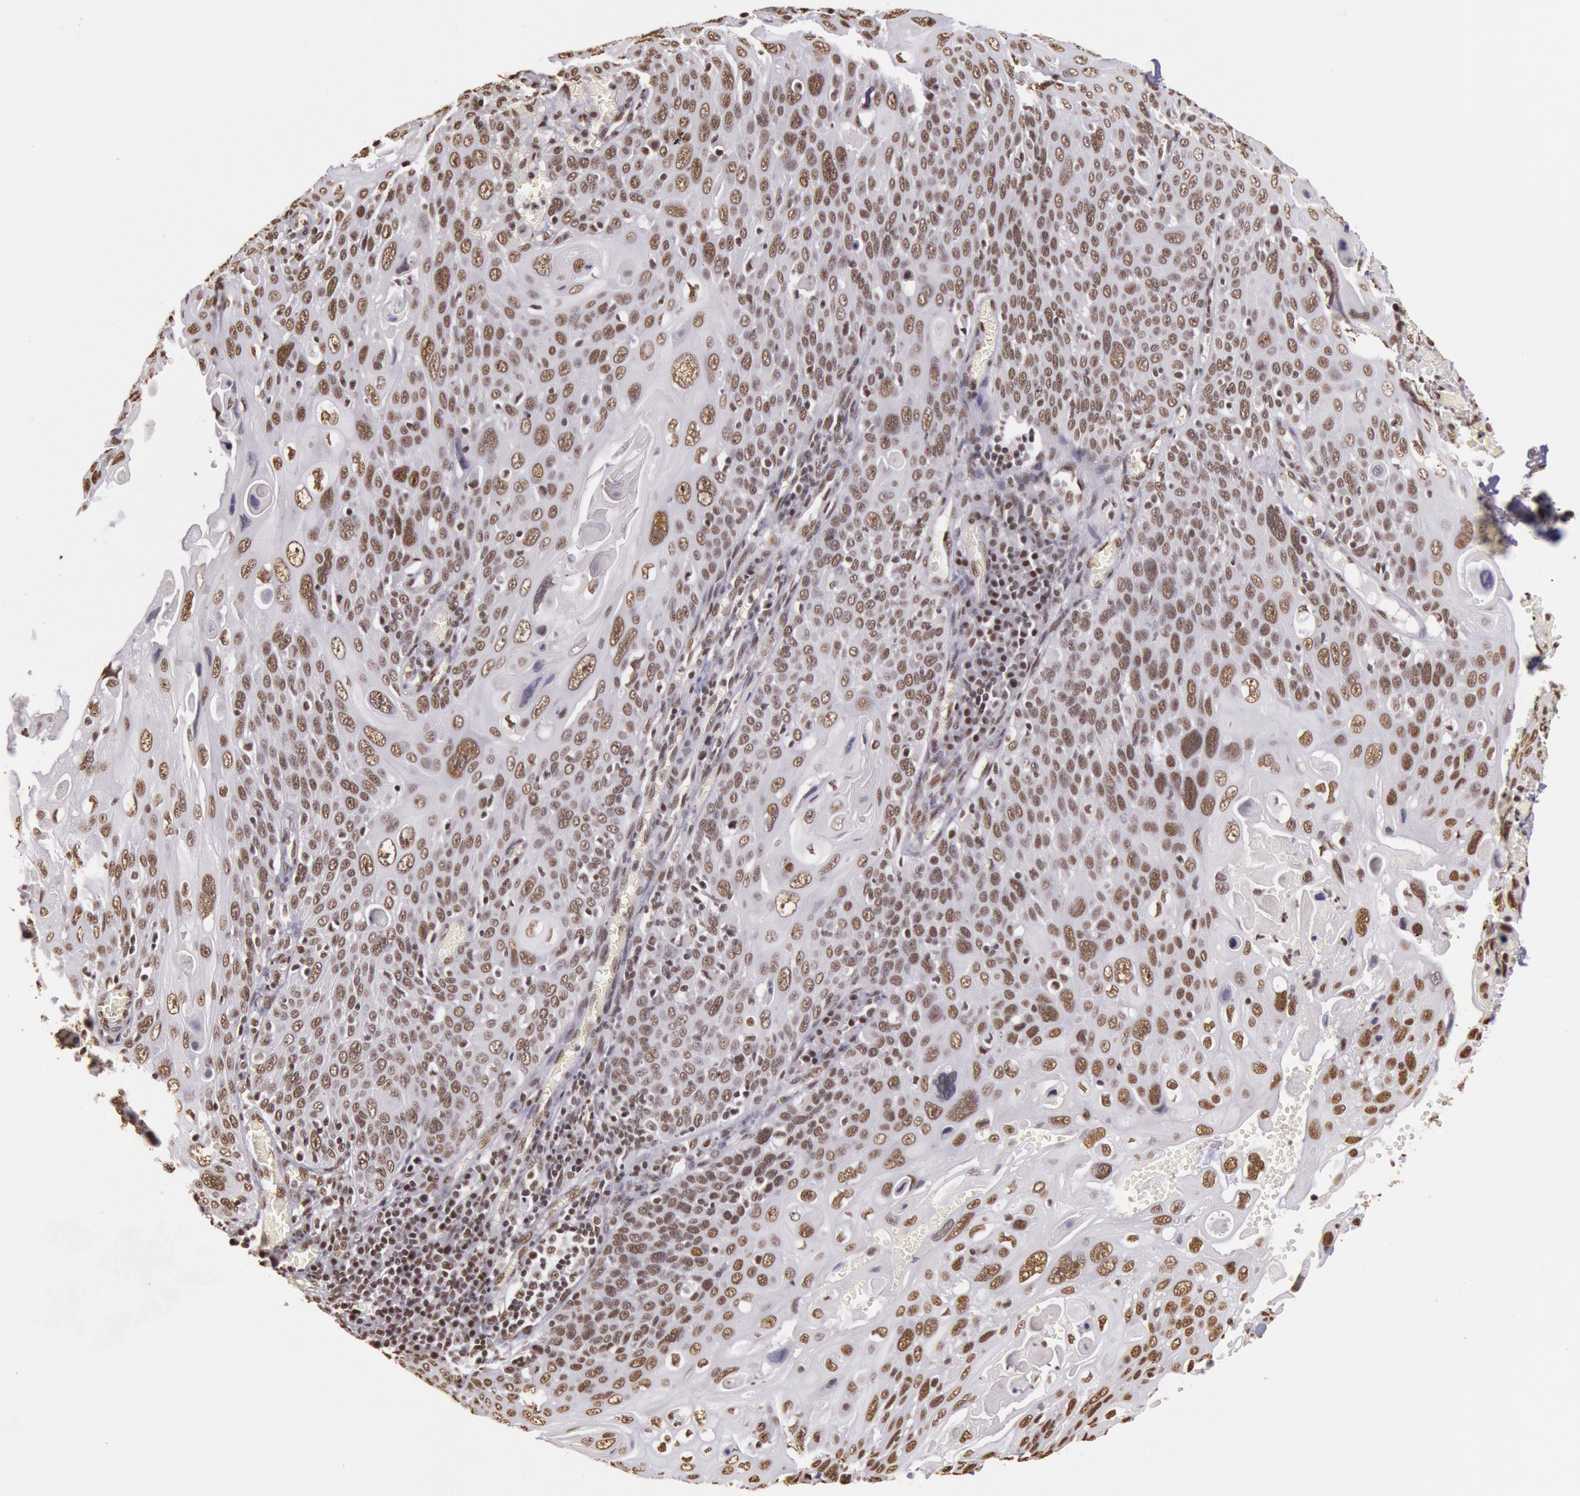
{"staining": {"intensity": "moderate", "quantity": ">75%", "location": "nuclear"}, "tissue": "cervical cancer", "cell_type": "Tumor cells", "image_type": "cancer", "snomed": [{"axis": "morphology", "description": "Squamous cell carcinoma, NOS"}, {"axis": "topography", "description": "Cervix"}], "caption": "Protein analysis of cervical squamous cell carcinoma tissue displays moderate nuclear expression in about >75% of tumor cells.", "gene": "HNRNPH2", "patient": {"sex": "female", "age": 54}}